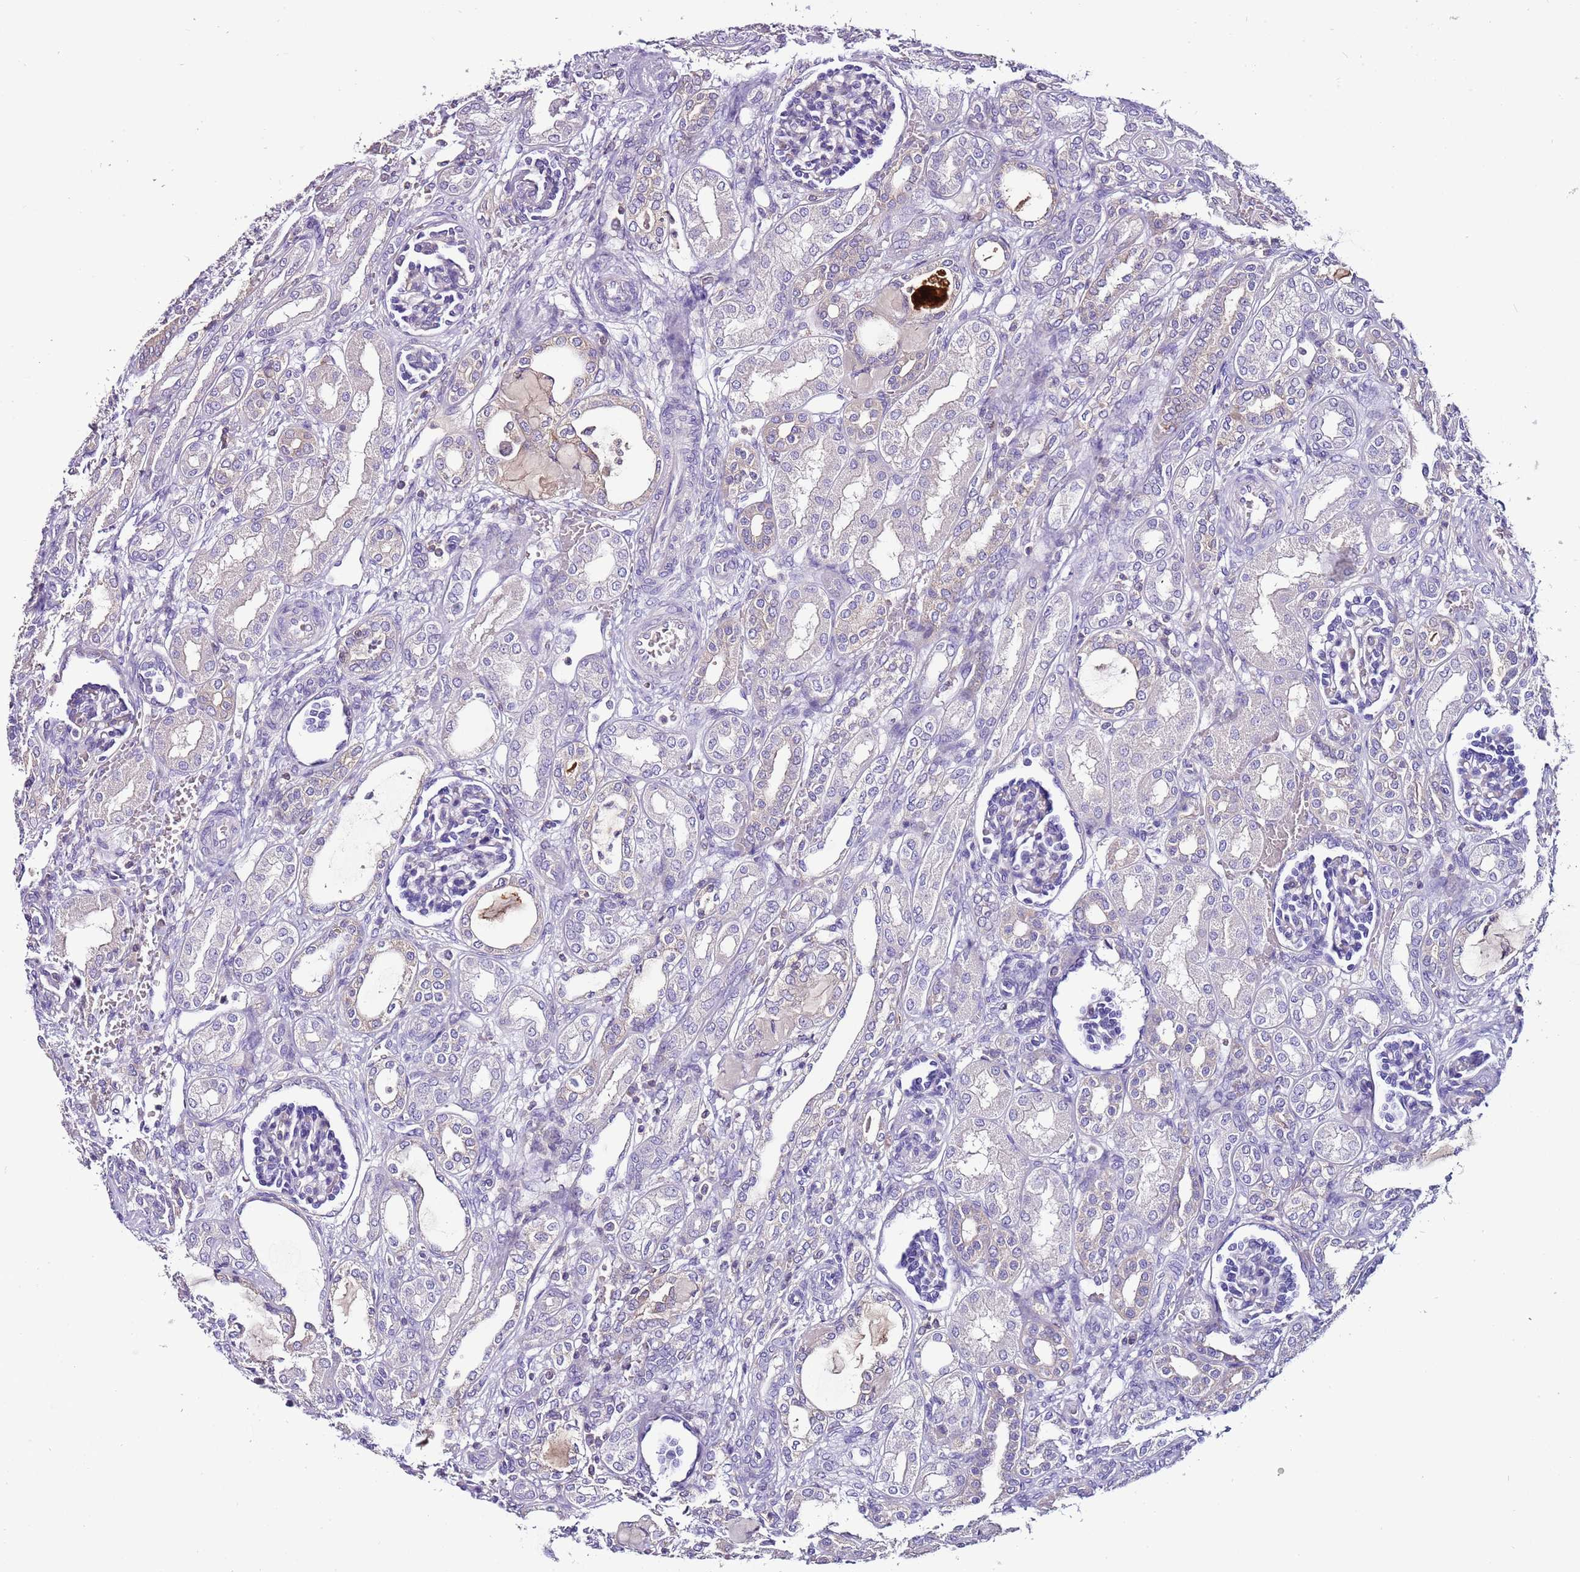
{"staining": {"intensity": "negative", "quantity": "none", "location": "none"}, "tissue": "kidney", "cell_type": "Cells in glomeruli", "image_type": "normal", "snomed": [{"axis": "morphology", "description": "Normal tissue, NOS"}, {"axis": "morphology", "description": "Neoplasm, malignant, NOS"}, {"axis": "topography", "description": "Kidney"}], "caption": "The histopathology image shows no staining of cells in glomeruli in unremarkable kidney.", "gene": "IGIP", "patient": {"sex": "female", "age": 1}}